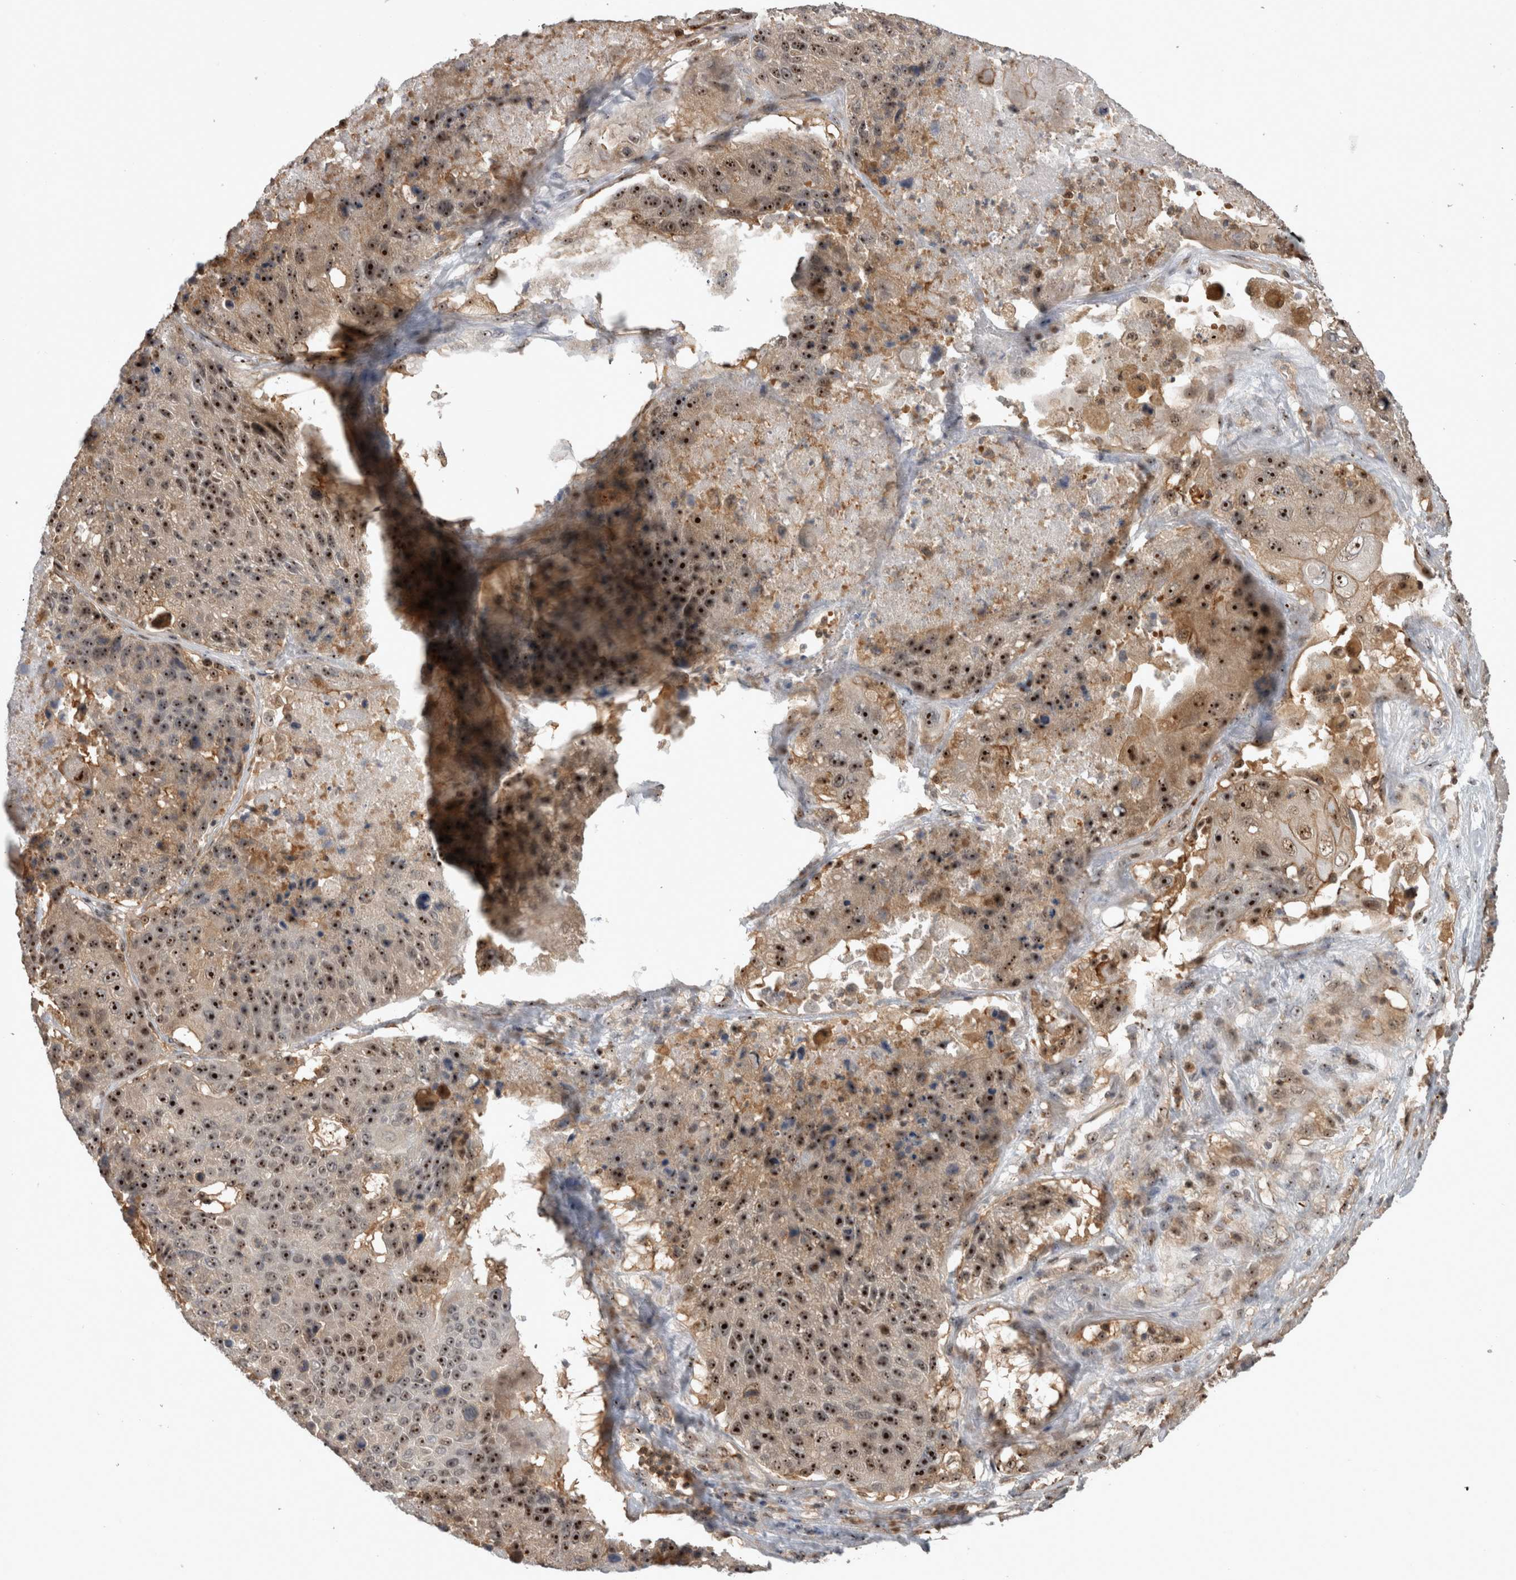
{"staining": {"intensity": "strong", "quantity": ">75%", "location": "nuclear"}, "tissue": "lung cancer", "cell_type": "Tumor cells", "image_type": "cancer", "snomed": [{"axis": "morphology", "description": "Squamous cell carcinoma, NOS"}, {"axis": "topography", "description": "Lung"}], "caption": "Lung cancer (squamous cell carcinoma) stained with a protein marker exhibits strong staining in tumor cells.", "gene": "TDRD7", "patient": {"sex": "male", "age": 61}}